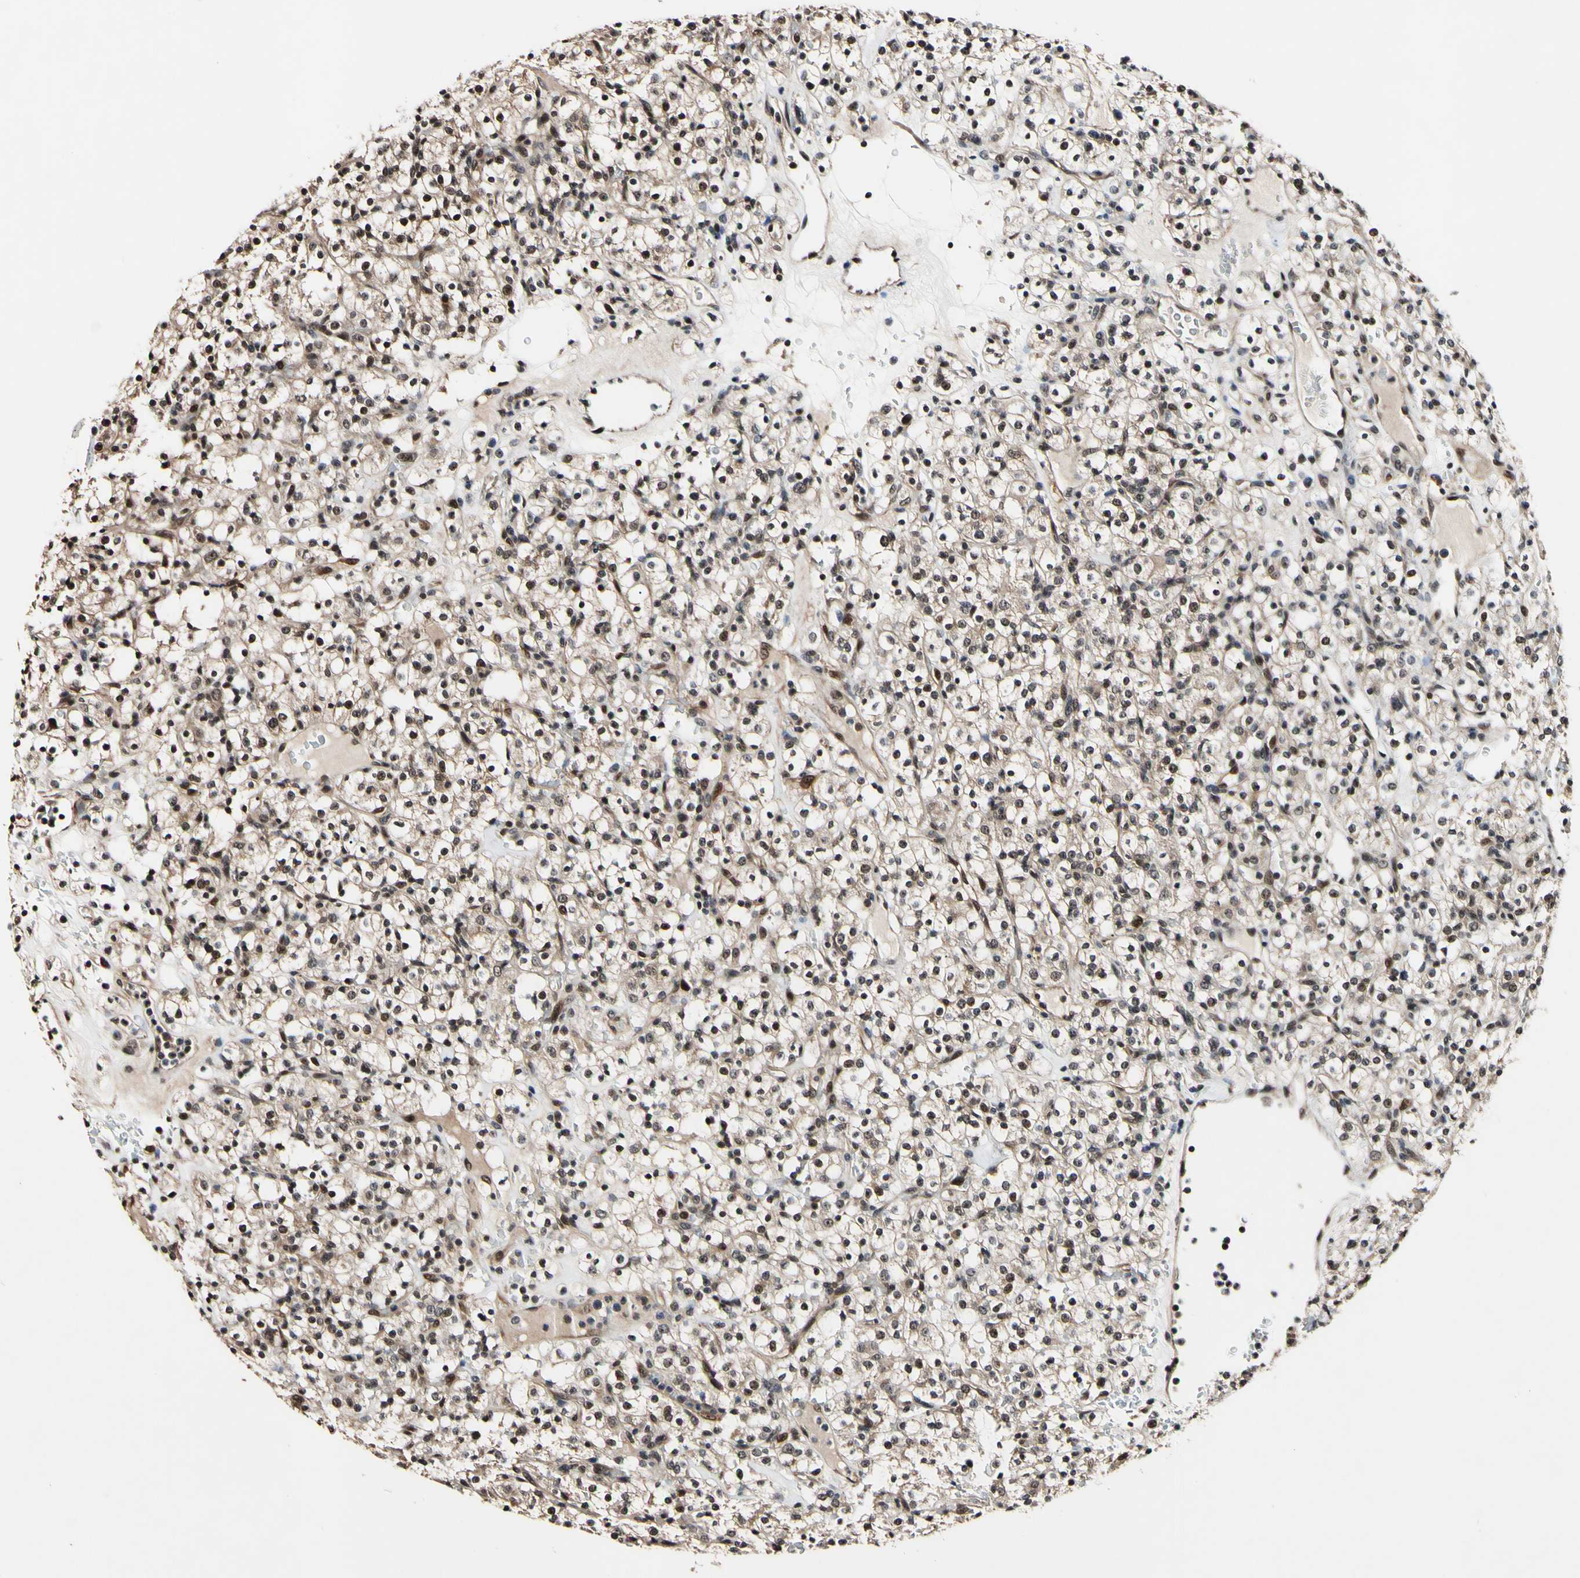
{"staining": {"intensity": "weak", "quantity": ">75%", "location": "cytoplasmic/membranous,nuclear"}, "tissue": "renal cancer", "cell_type": "Tumor cells", "image_type": "cancer", "snomed": [{"axis": "morphology", "description": "Normal tissue, NOS"}, {"axis": "morphology", "description": "Adenocarcinoma, NOS"}, {"axis": "topography", "description": "Kidney"}], "caption": "Immunohistochemical staining of renal adenocarcinoma reveals weak cytoplasmic/membranous and nuclear protein positivity in about >75% of tumor cells.", "gene": "PSMD10", "patient": {"sex": "female", "age": 72}}